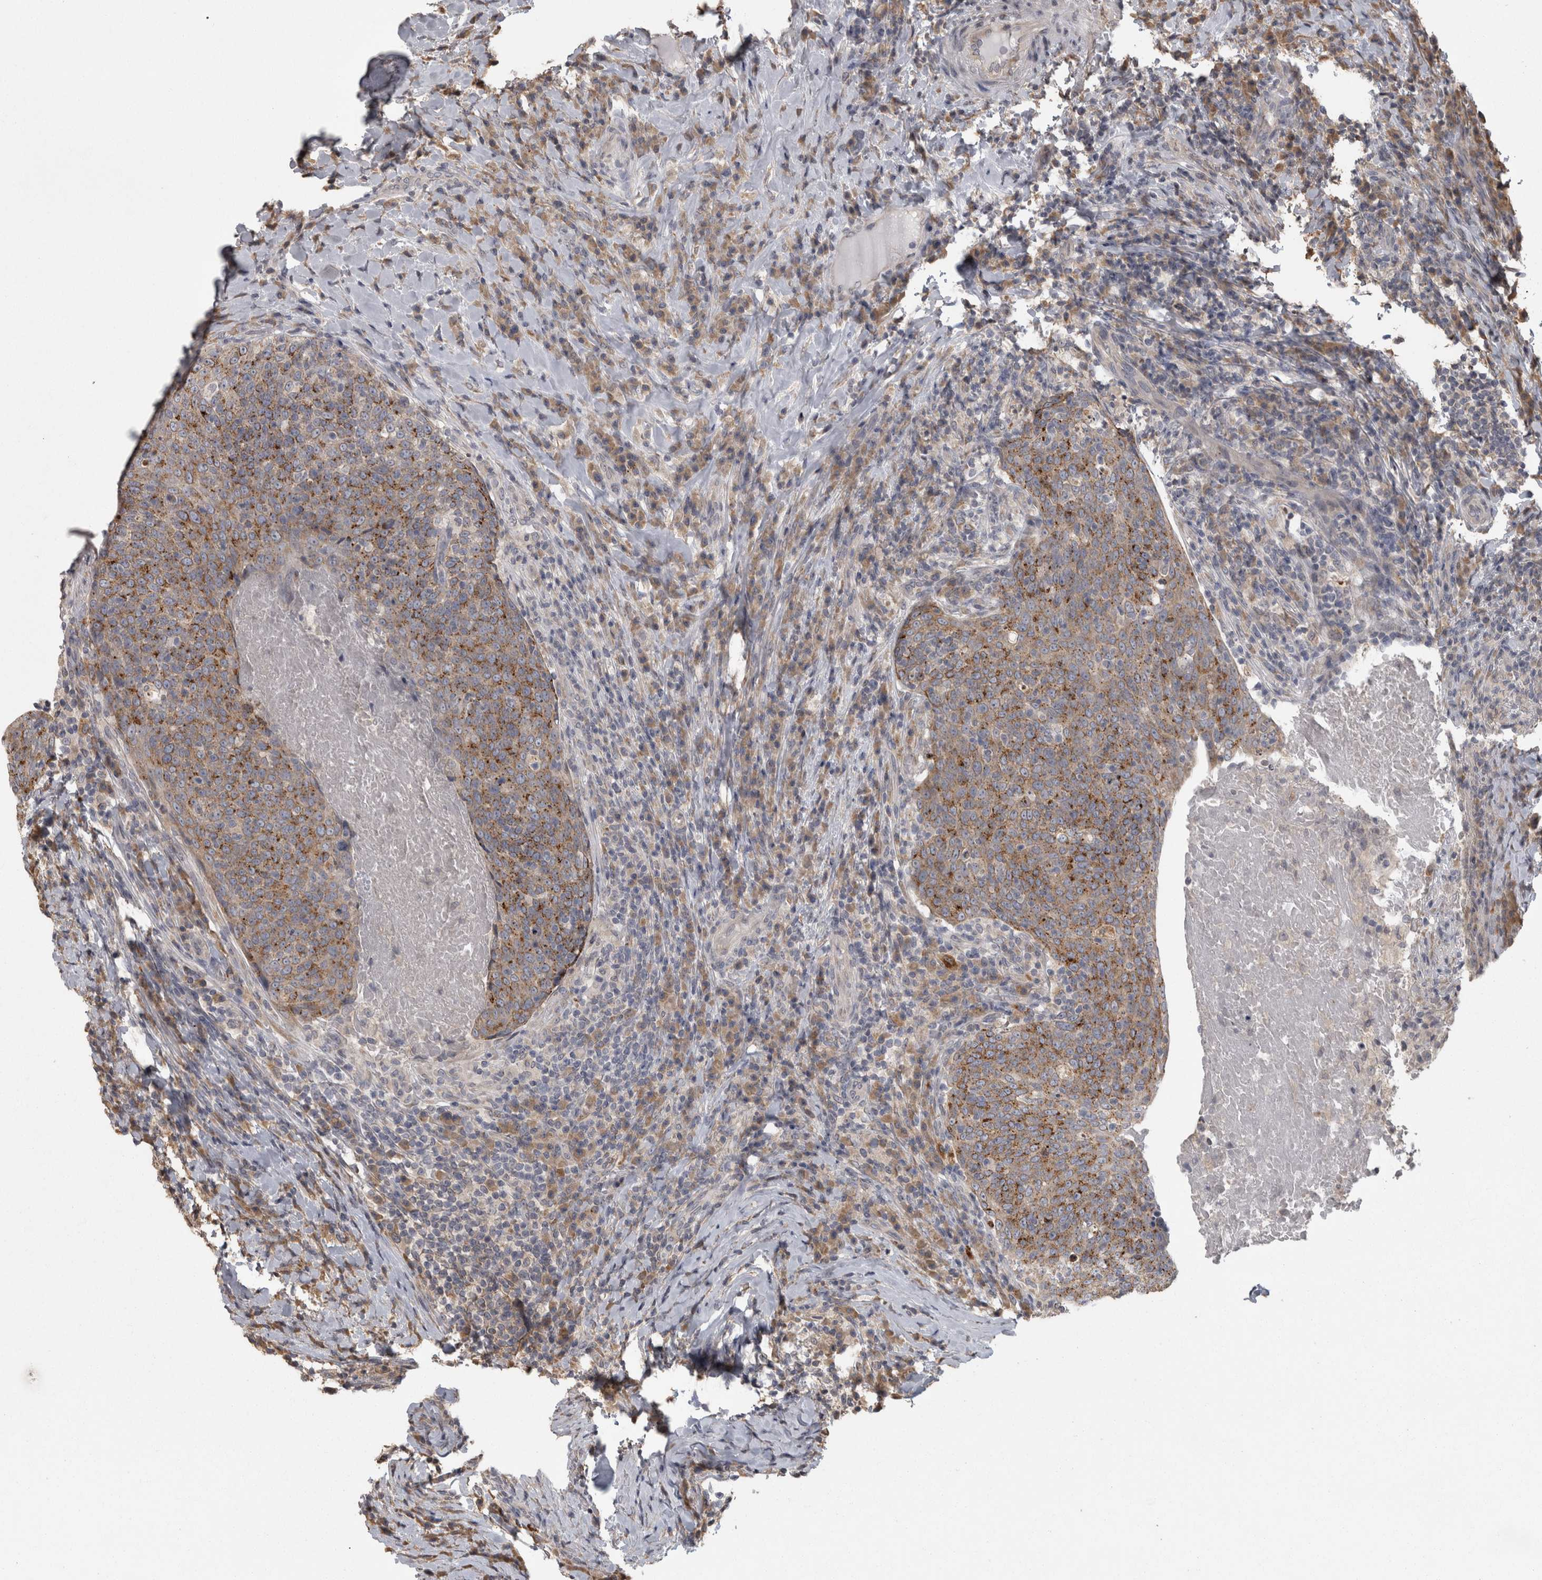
{"staining": {"intensity": "weak", "quantity": ">75%", "location": "cytoplasmic/membranous"}, "tissue": "head and neck cancer", "cell_type": "Tumor cells", "image_type": "cancer", "snomed": [{"axis": "morphology", "description": "Squamous cell carcinoma, NOS"}, {"axis": "morphology", "description": "Squamous cell carcinoma, metastatic, NOS"}, {"axis": "topography", "description": "Lymph node"}, {"axis": "topography", "description": "Head-Neck"}], "caption": "The immunohistochemical stain highlights weak cytoplasmic/membranous staining in tumor cells of squamous cell carcinoma (head and neck) tissue.", "gene": "RAB29", "patient": {"sex": "male", "age": 62}}